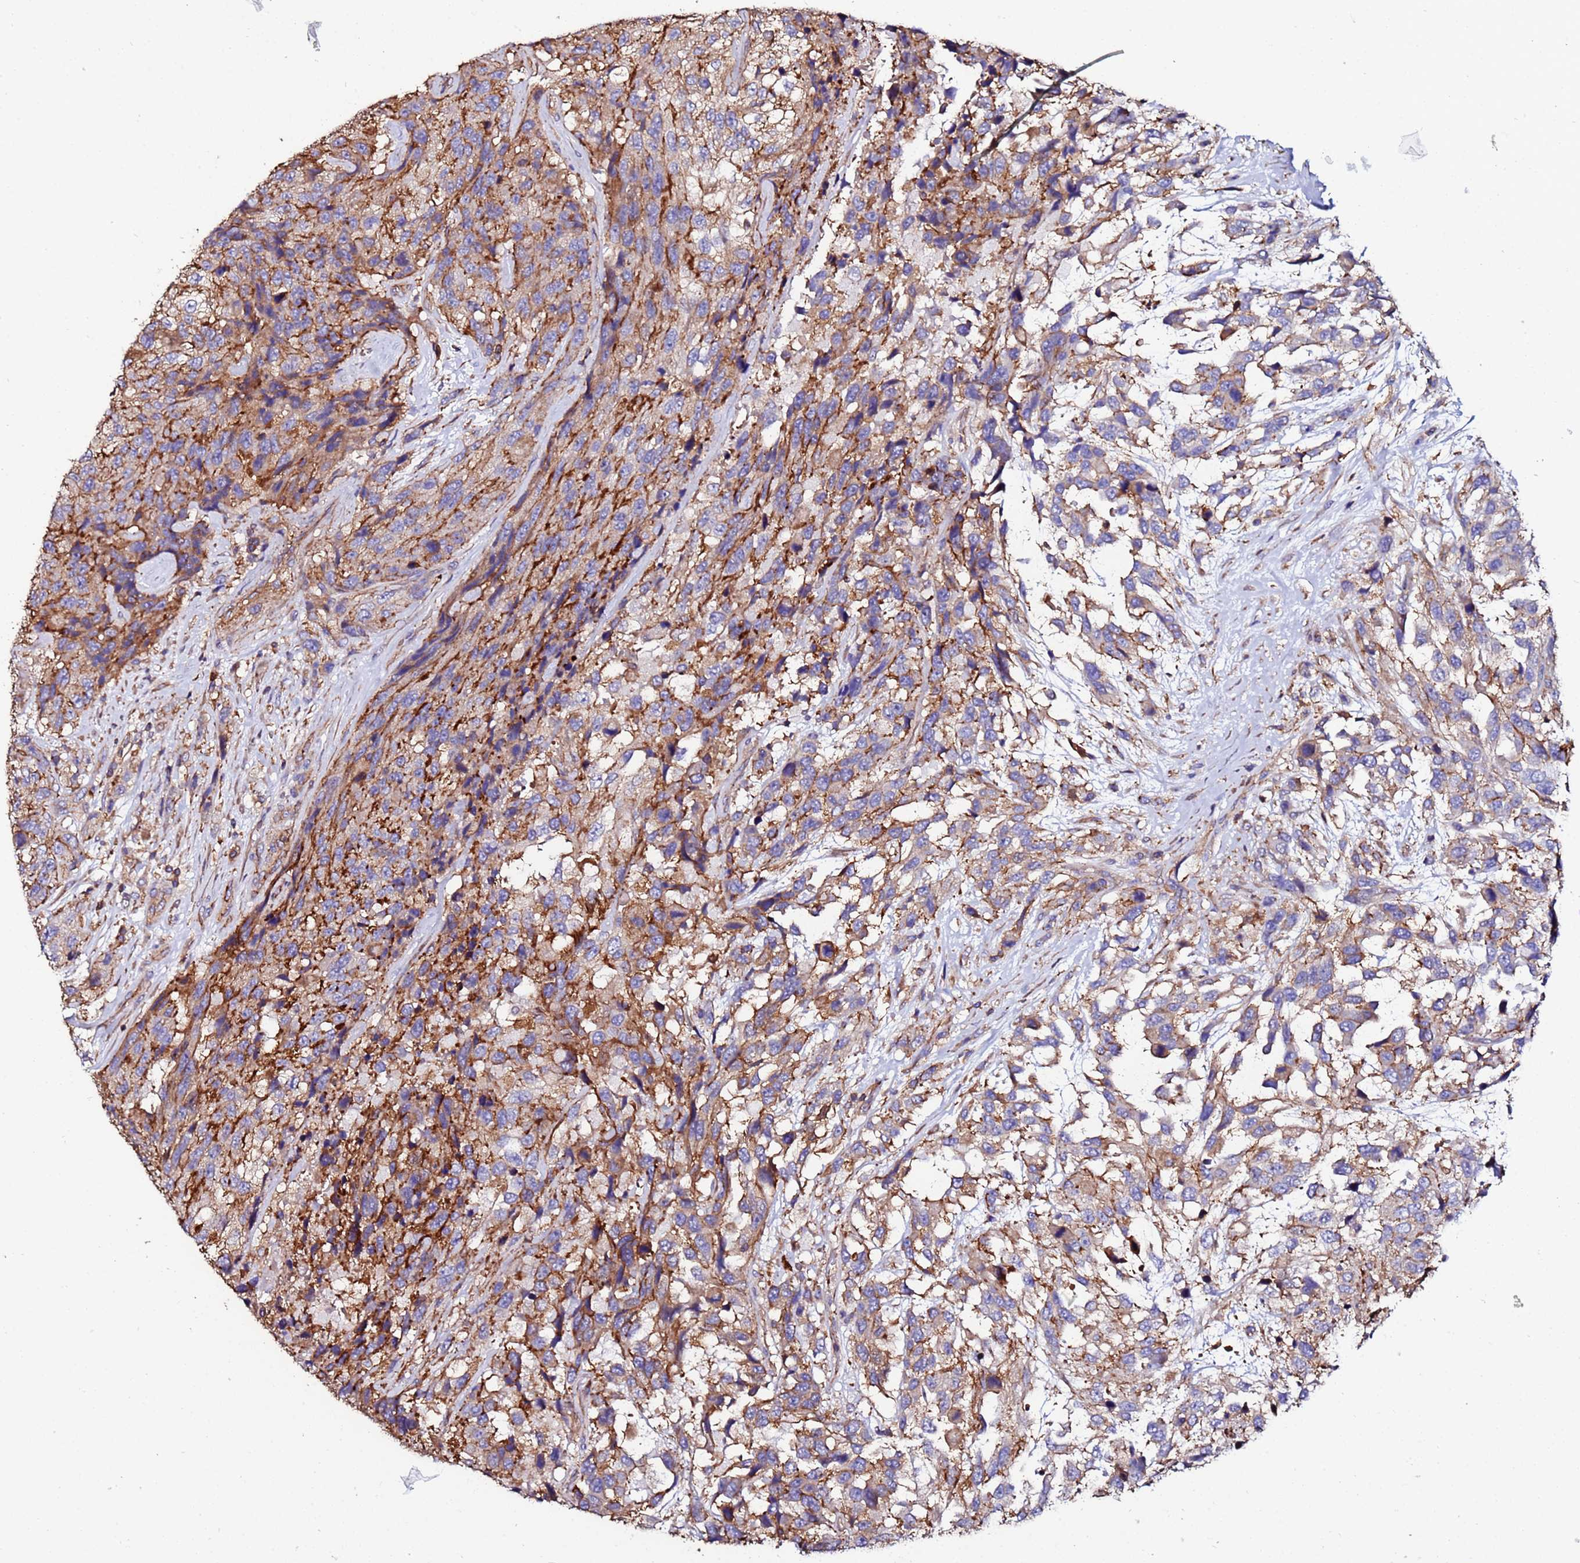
{"staining": {"intensity": "moderate", "quantity": ">75%", "location": "cytoplasmic/membranous"}, "tissue": "urothelial cancer", "cell_type": "Tumor cells", "image_type": "cancer", "snomed": [{"axis": "morphology", "description": "Urothelial carcinoma, High grade"}, {"axis": "topography", "description": "Urinary bladder"}], "caption": "Moderate cytoplasmic/membranous expression is identified in approximately >75% of tumor cells in urothelial carcinoma (high-grade).", "gene": "POTEE", "patient": {"sex": "female", "age": 70}}